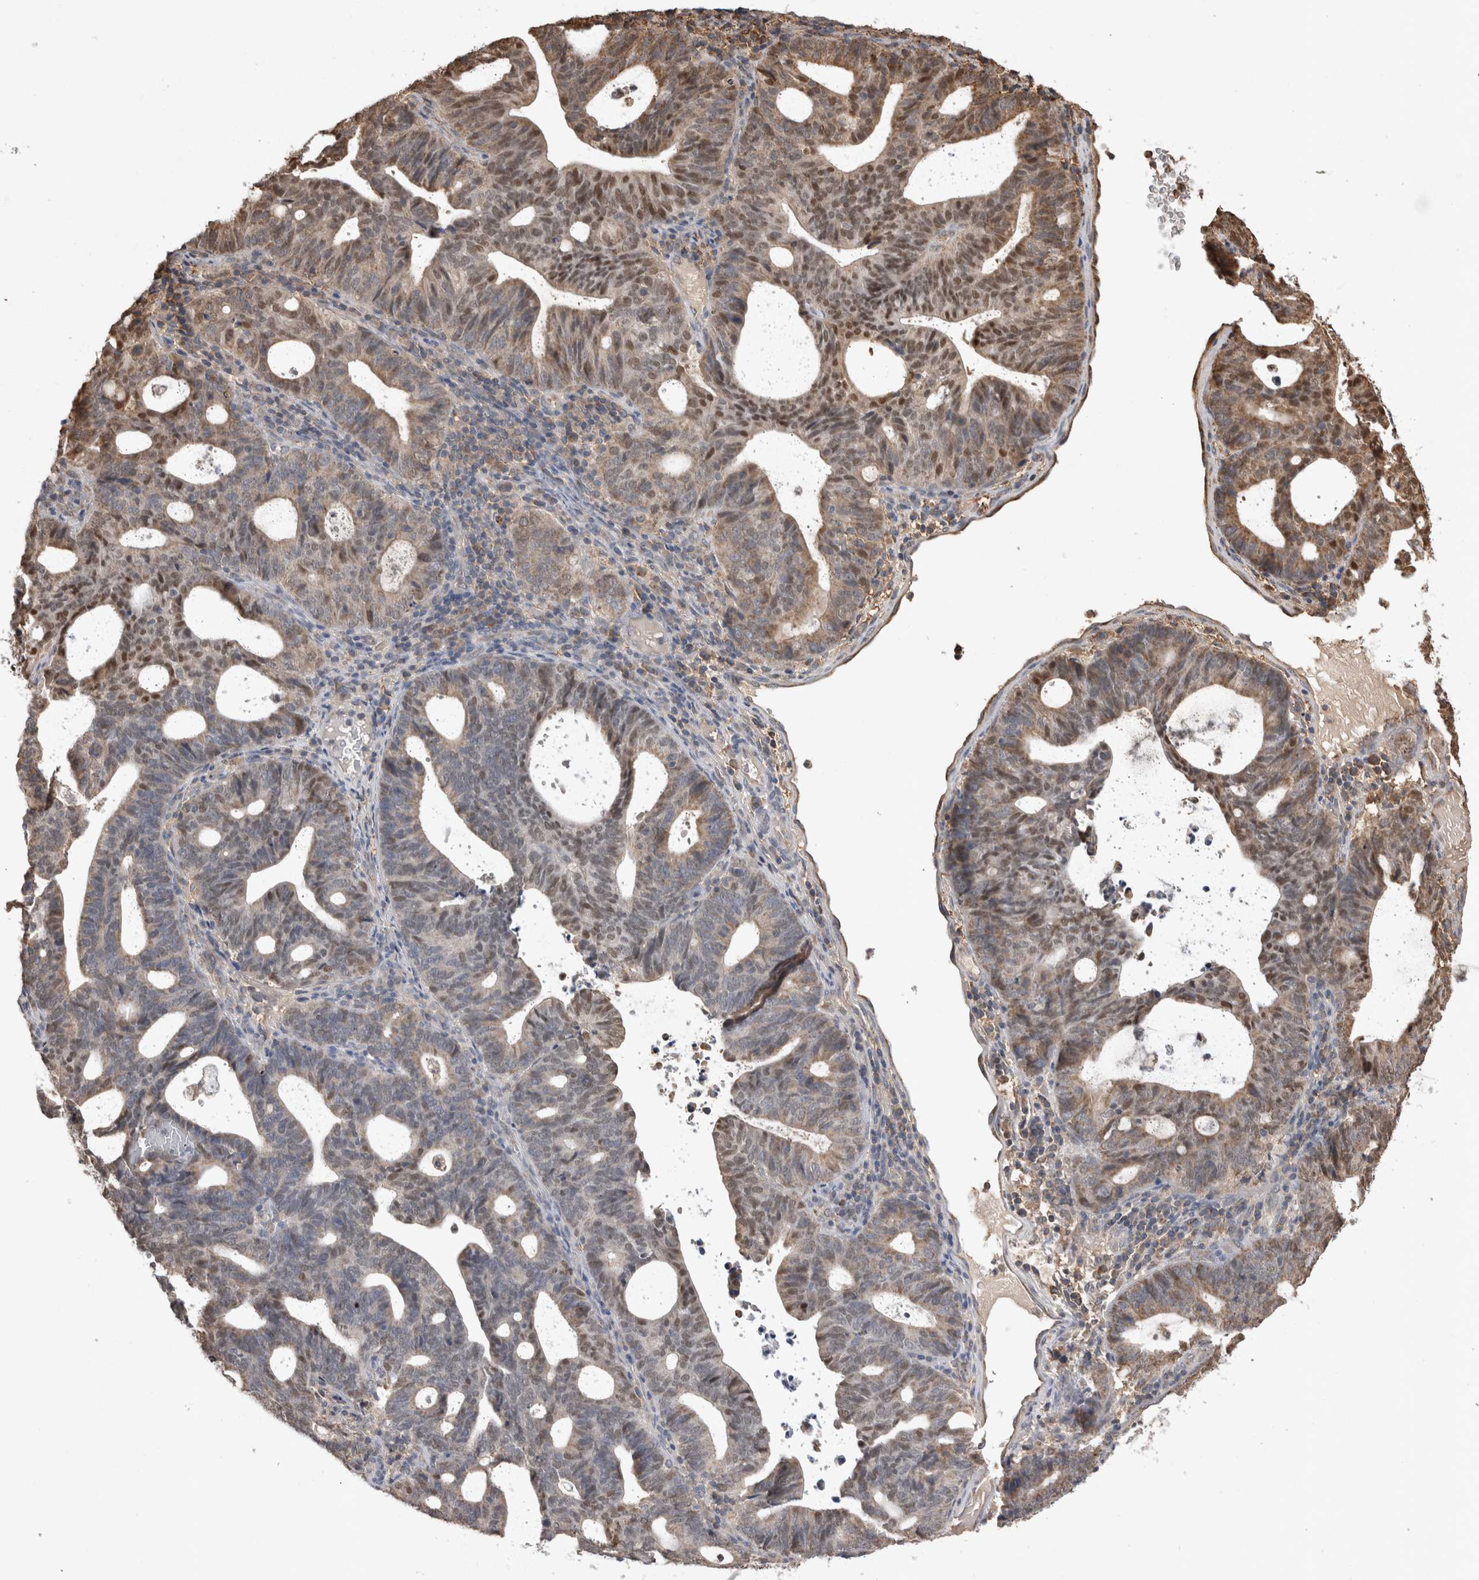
{"staining": {"intensity": "weak", "quantity": "25%-75%", "location": "cytoplasmic/membranous,nuclear"}, "tissue": "endometrial cancer", "cell_type": "Tumor cells", "image_type": "cancer", "snomed": [{"axis": "morphology", "description": "Adenocarcinoma, NOS"}, {"axis": "topography", "description": "Uterus"}], "caption": "There is low levels of weak cytoplasmic/membranous and nuclear expression in tumor cells of endometrial cancer, as demonstrated by immunohistochemical staining (brown color).", "gene": "PREP", "patient": {"sex": "female", "age": 83}}